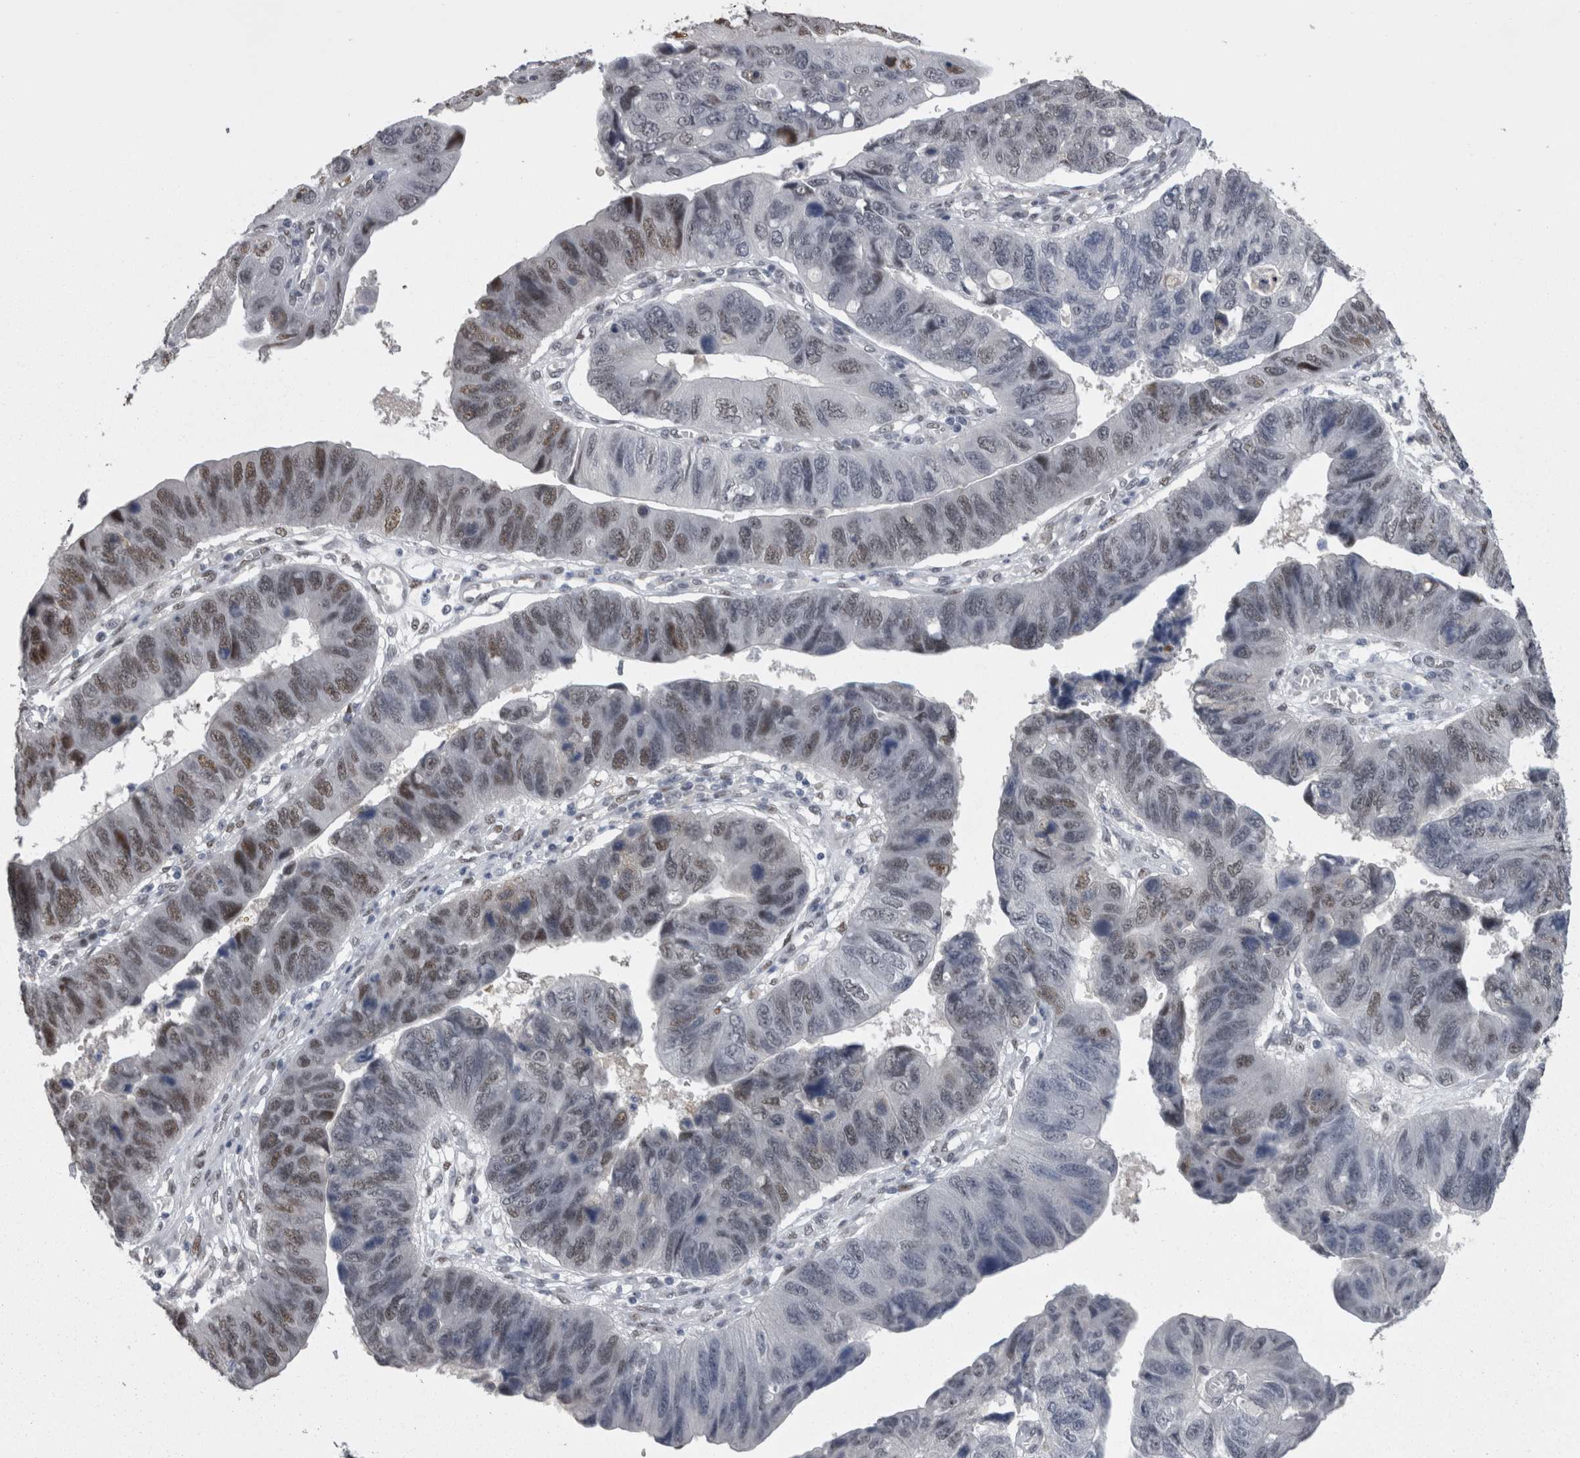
{"staining": {"intensity": "moderate", "quantity": "<25%", "location": "nuclear"}, "tissue": "stomach cancer", "cell_type": "Tumor cells", "image_type": "cancer", "snomed": [{"axis": "morphology", "description": "Adenocarcinoma, NOS"}, {"axis": "topography", "description": "Stomach"}], "caption": "There is low levels of moderate nuclear positivity in tumor cells of adenocarcinoma (stomach), as demonstrated by immunohistochemical staining (brown color).", "gene": "C1orf54", "patient": {"sex": "male", "age": 59}}